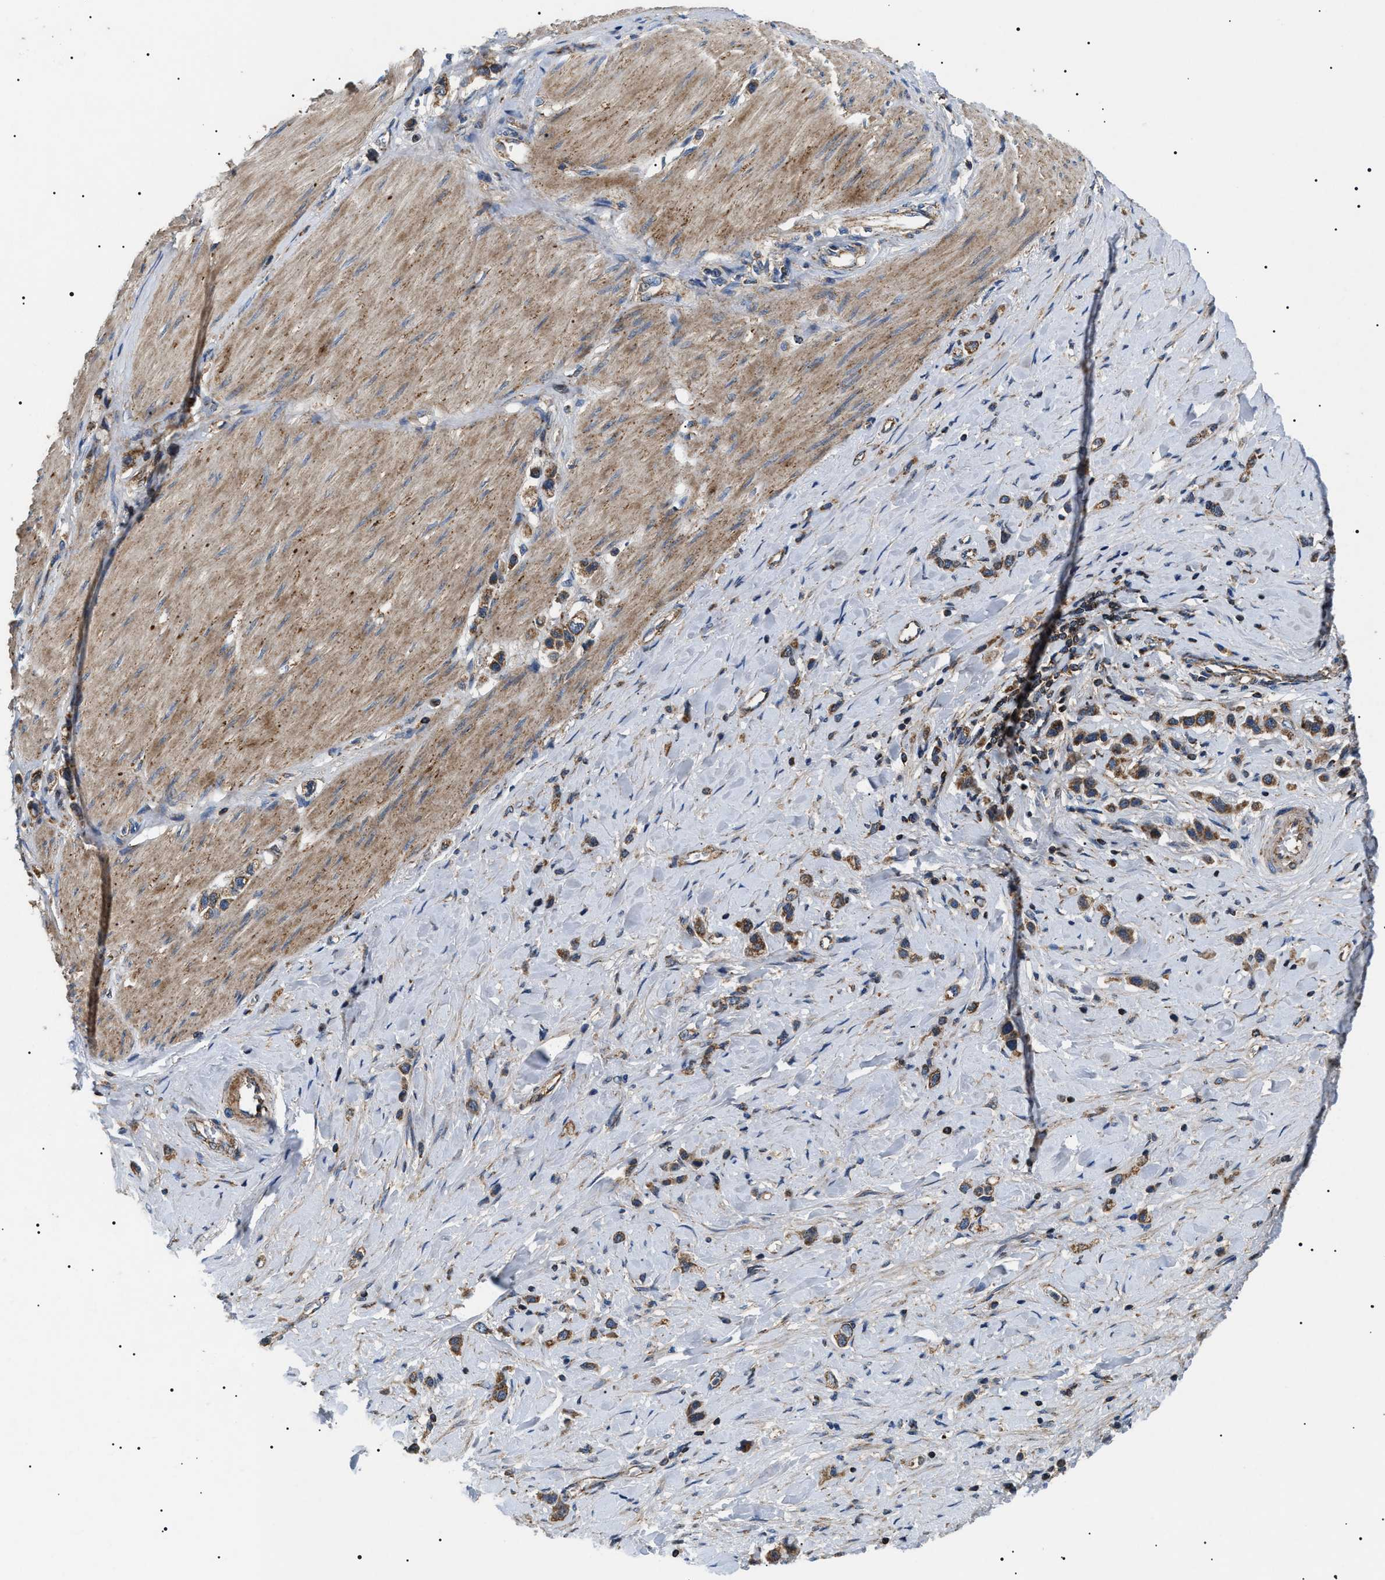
{"staining": {"intensity": "moderate", "quantity": ">75%", "location": "cytoplasmic/membranous"}, "tissue": "stomach cancer", "cell_type": "Tumor cells", "image_type": "cancer", "snomed": [{"axis": "morphology", "description": "Adenocarcinoma, NOS"}, {"axis": "topography", "description": "Stomach"}], "caption": "Immunohistochemistry photomicrograph of human stomach cancer stained for a protein (brown), which demonstrates medium levels of moderate cytoplasmic/membranous expression in about >75% of tumor cells.", "gene": "OXSM", "patient": {"sex": "female", "age": 65}}